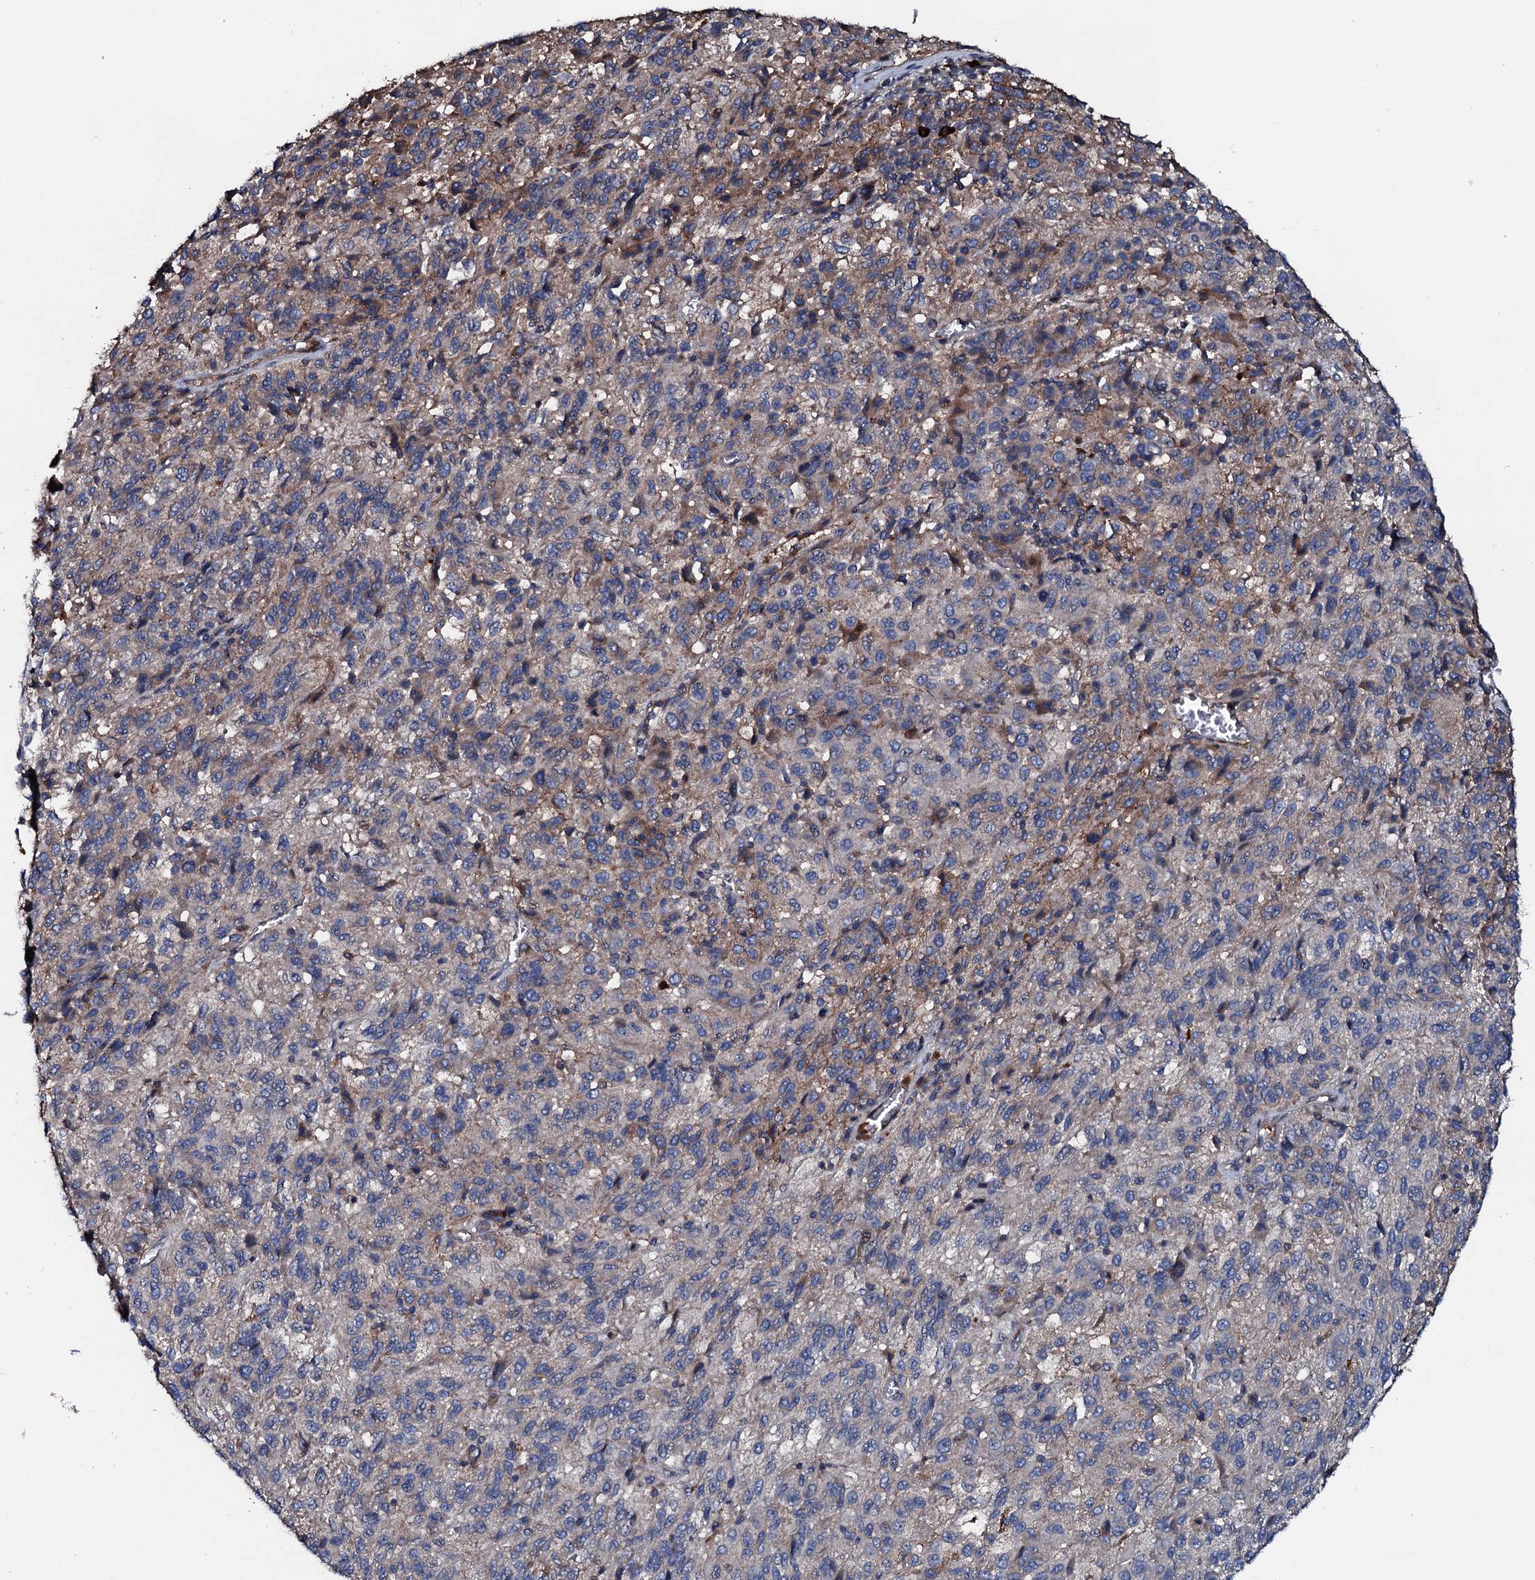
{"staining": {"intensity": "moderate", "quantity": "<25%", "location": "cytoplasmic/membranous"}, "tissue": "melanoma", "cell_type": "Tumor cells", "image_type": "cancer", "snomed": [{"axis": "morphology", "description": "Malignant melanoma, Metastatic site"}, {"axis": "topography", "description": "Lung"}], "caption": "Human melanoma stained with a brown dye shows moderate cytoplasmic/membranous positive positivity in about <25% of tumor cells.", "gene": "NEK1", "patient": {"sex": "male", "age": 64}}